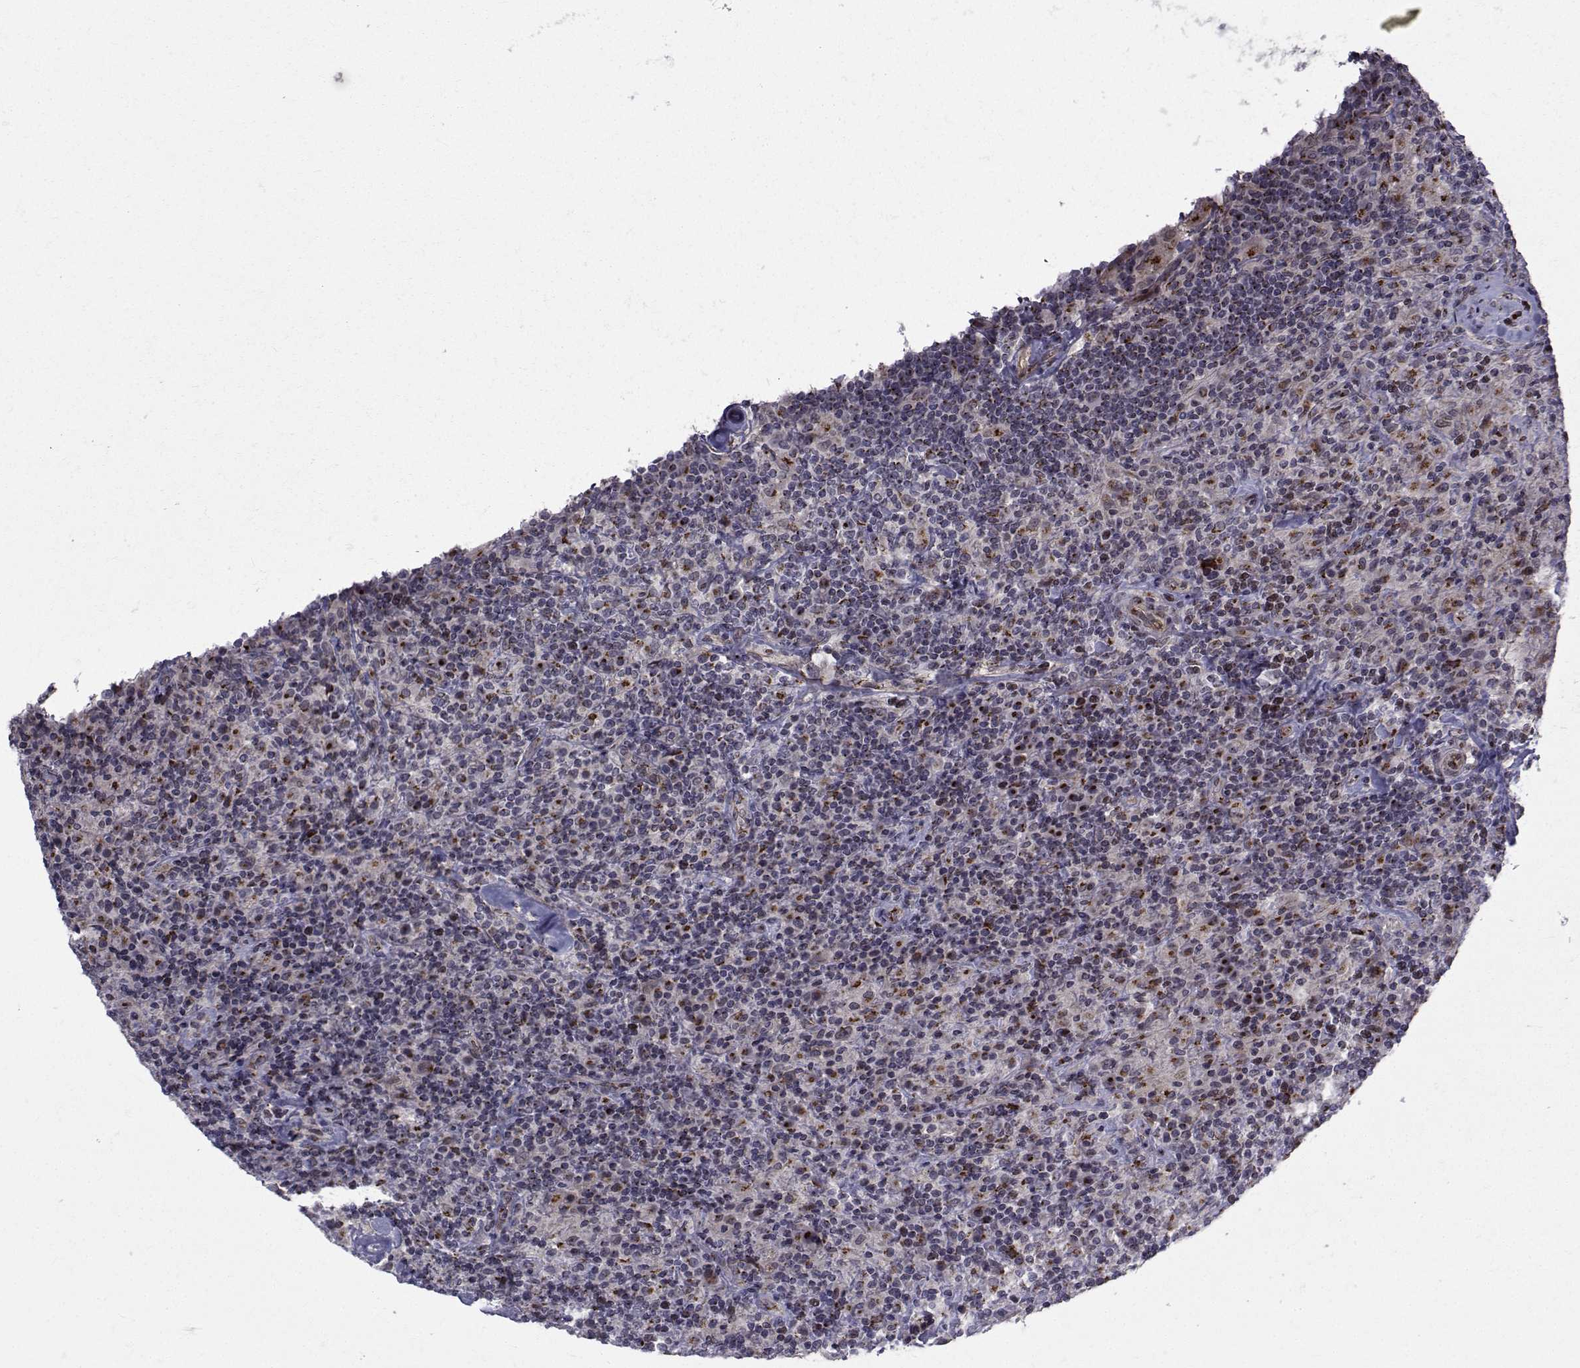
{"staining": {"intensity": "negative", "quantity": "none", "location": "none"}, "tissue": "lymphoma", "cell_type": "Tumor cells", "image_type": "cancer", "snomed": [{"axis": "morphology", "description": "Hodgkin's disease, NOS"}, {"axis": "topography", "description": "Lymph node"}], "caption": "This is a histopathology image of IHC staining of Hodgkin's disease, which shows no expression in tumor cells.", "gene": "ATP6V1C2", "patient": {"sex": "male", "age": 70}}